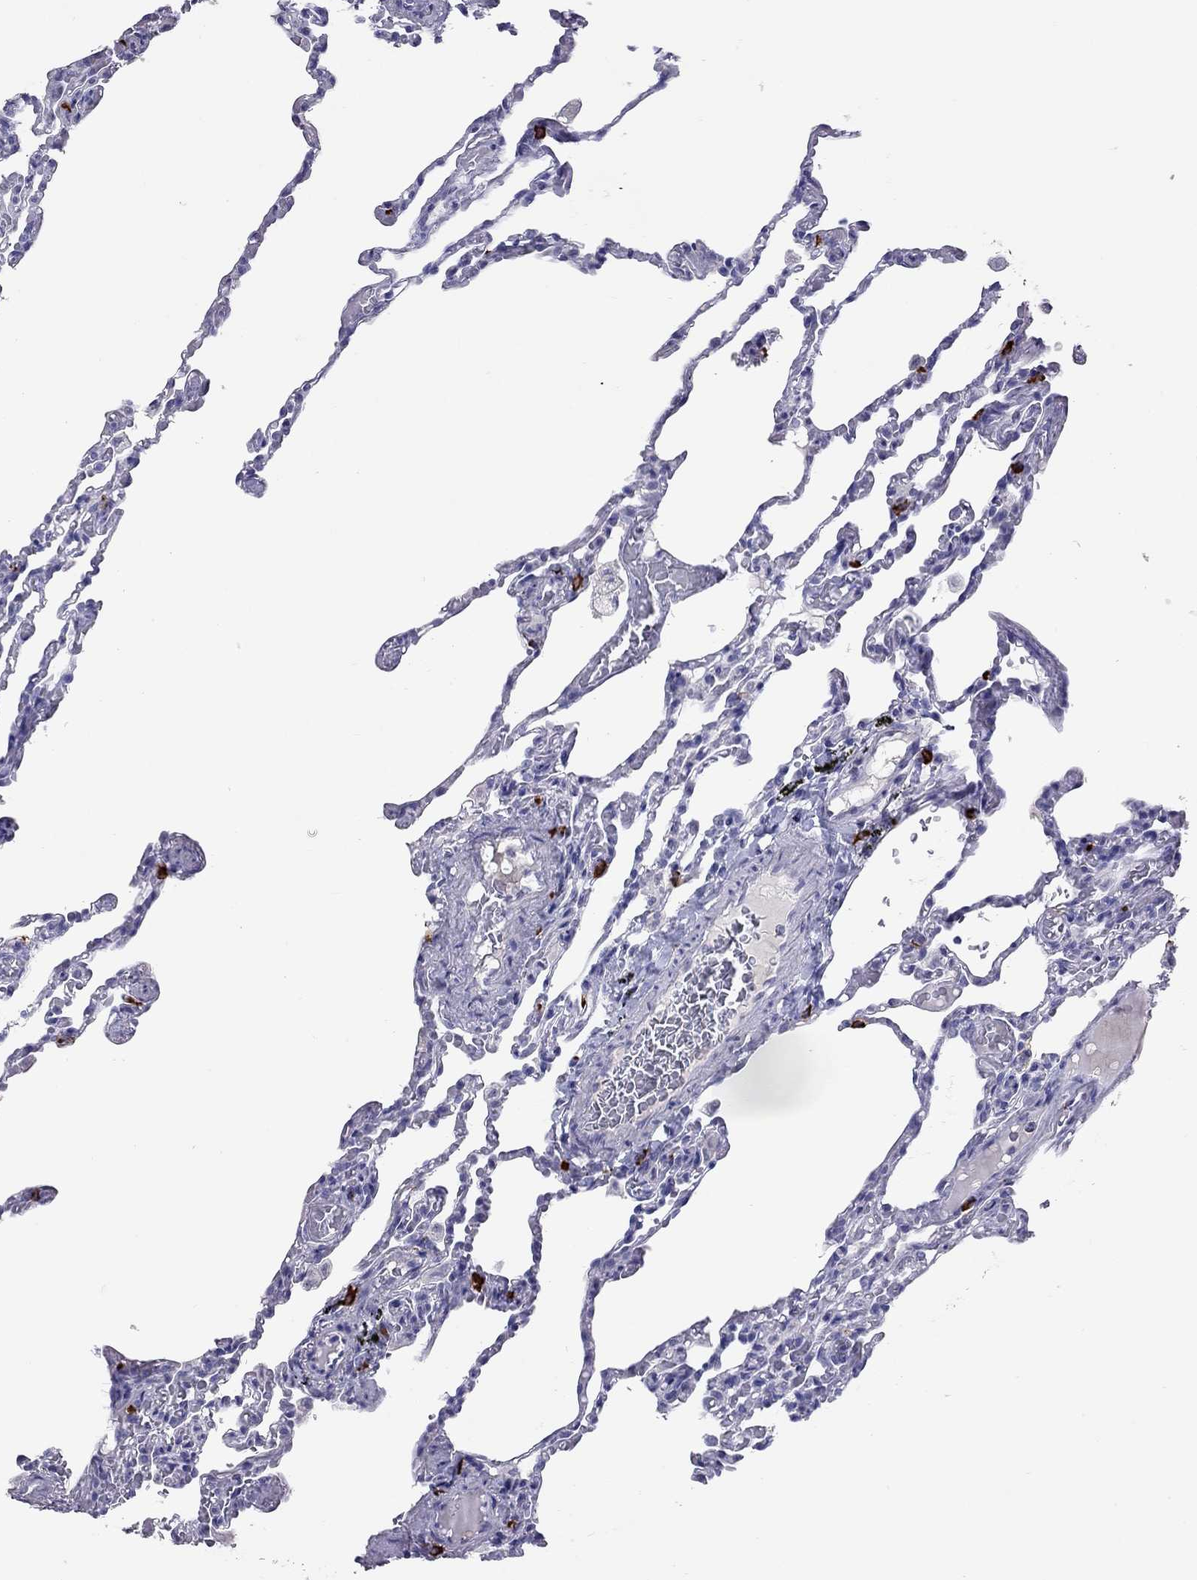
{"staining": {"intensity": "negative", "quantity": "none", "location": "none"}, "tissue": "lung", "cell_type": "Alveolar cells", "image_type": "normal", "snomed": [{"axis": "morphology", "description": "Normal tissue, NOS"}, {"axis": "topography", "description": "Lung"}], "caption": "IHC image of normal lung stained for a protein (brown), which reveals no positivity in alveolar cells. Brightfield microscopy of immunohistochemistry (IHC) stained with DAB (brown) and hematoxylin (blue), captured at high magnification.", "gene": "IL17REL", "patient": {"sex": "female", "age": 43}}